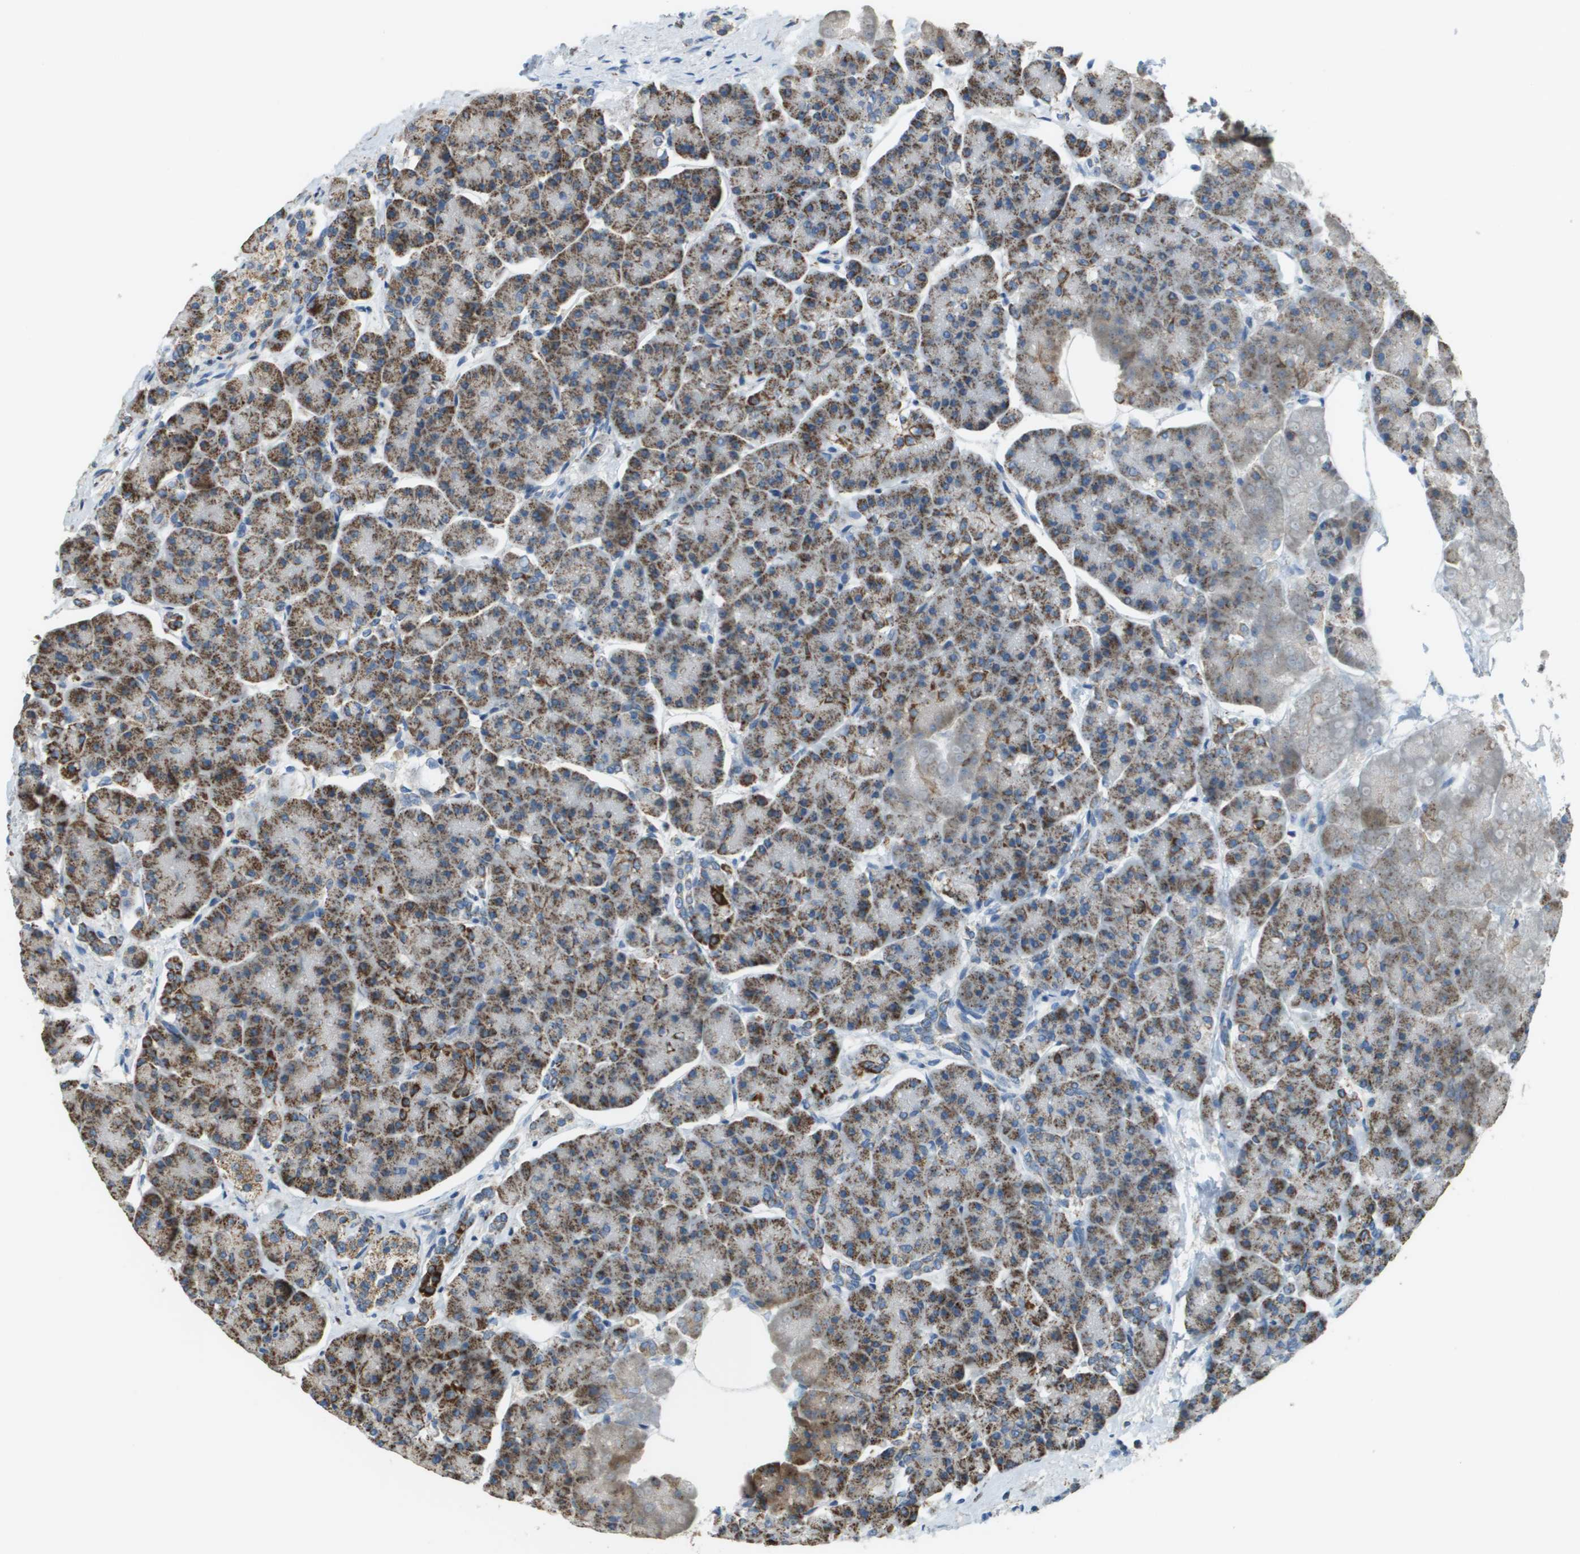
{"staining": {"intensity": "moderate", "quantity": ">75%", "location": "cytoplasmic/membranous"}, "tissue": "pancreas", "cell_type": "Exocrine glandular cells", "image_type": "normal", "snomed": [{"axis": "morphology", "description": "Normal tissue, NOS"}, {"axis": "topography", "description": "Pancreas"}], "caption": "An image showing moderate cytoplasmic/membranous expression in about >75% of exocrine glandular cells in unremarkable pancreas, as visualized by brown immunohistochemical staining.", "gene": "FH", "patient": {"sex": "female", "age": 70}}